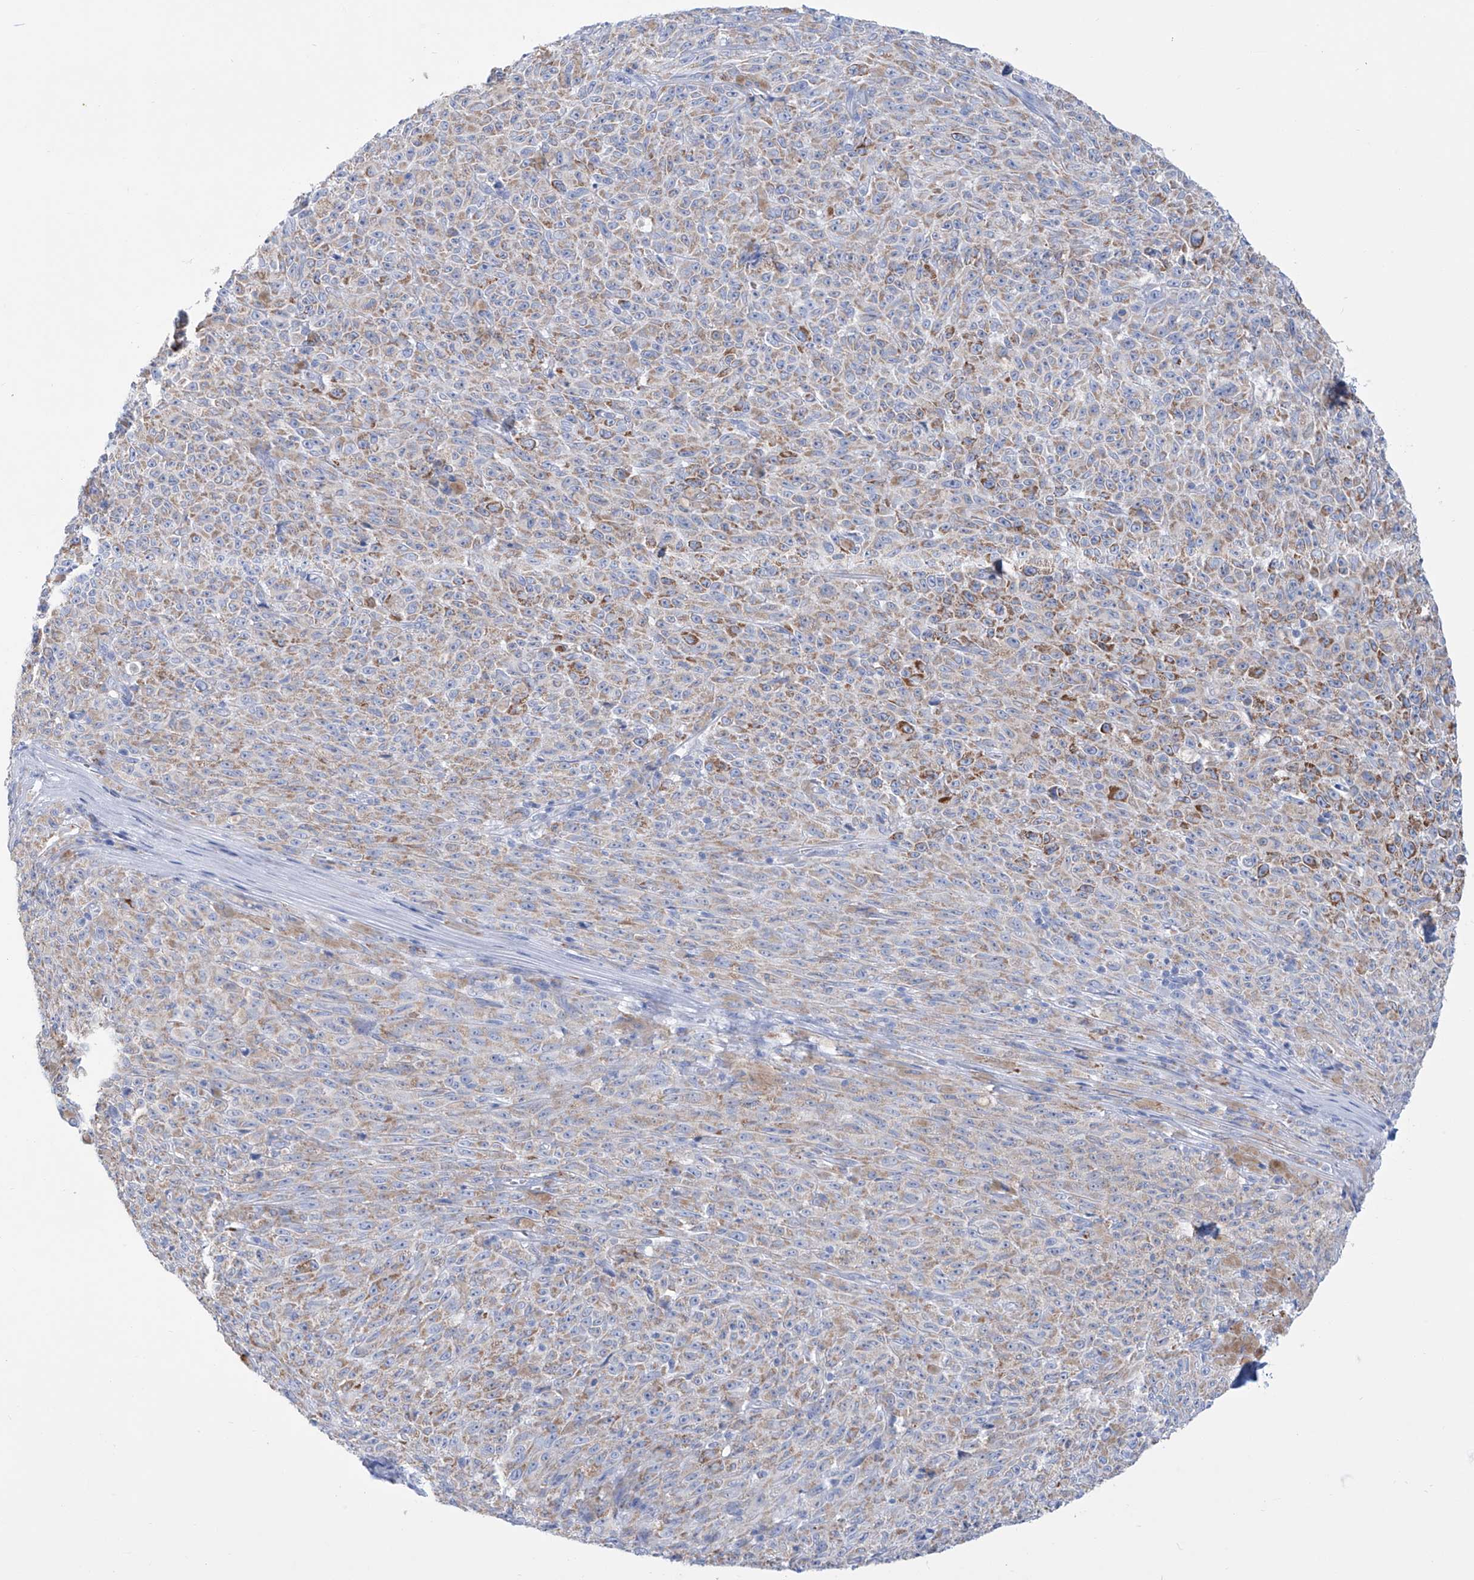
{"staining": {"intensity": "moderate", "quantity": ">75%", "location": "cytoplasmic/membranous"}, "tissue": "melanoma", "cell_type": "Tumor cells", "image_type": "cancer", "snomed": [{"axis": "morphology", "description": "Malignant melanoma, NOS"}, {"axis": "topography", "description": "Skin"}], "caption": "The immunohistochemical stain shows moderate cytoplasmic/membranous expression in tumor cells of malignant melanoma tissue.", "gene": "ALDH6A1", "patient": {"sex": "female", "age": 82}}